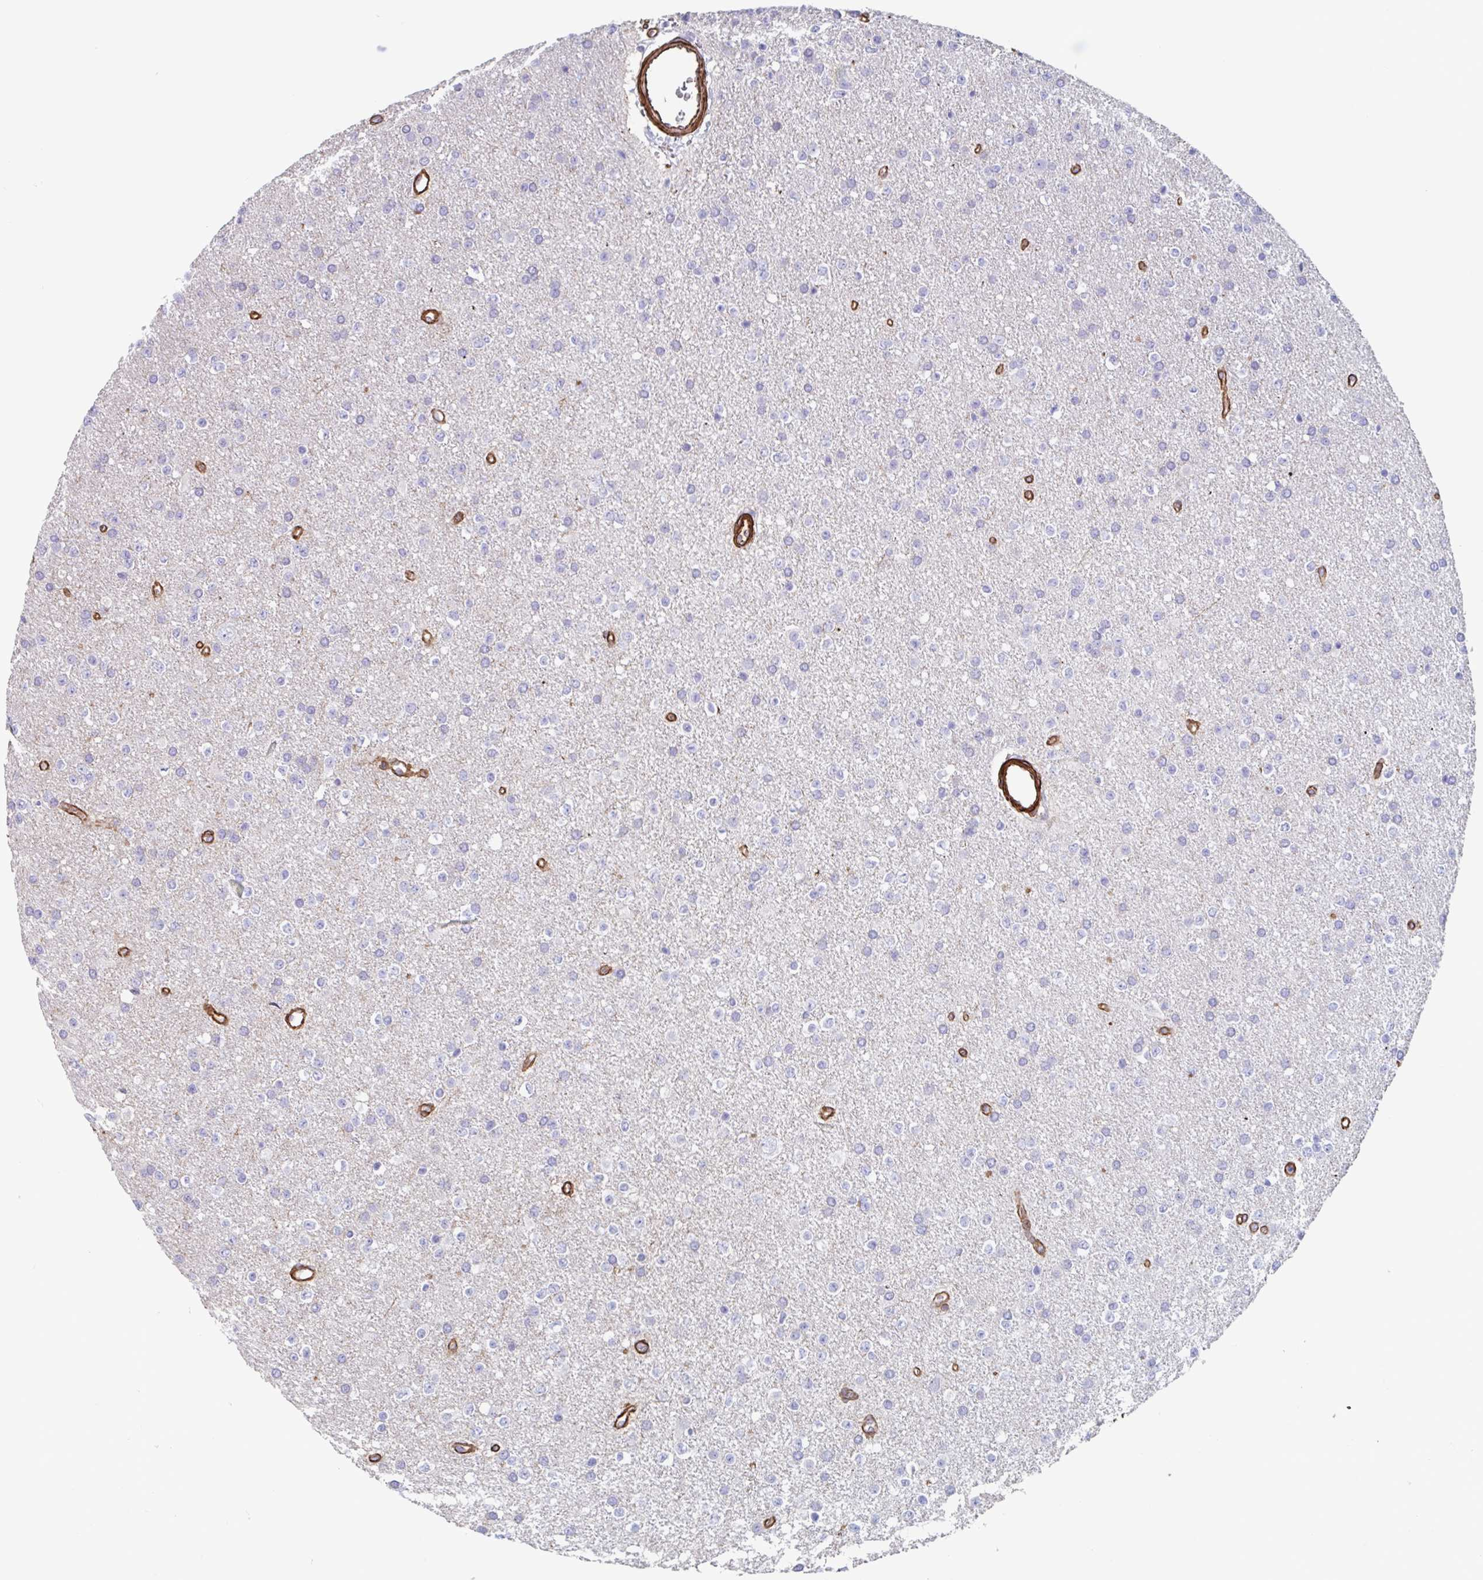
{"staining": {"intensity": "negative", "quantity": "none", "location": "none"}, "tissue": "glioma", "cell_type": "Tumor cells", "image_type": "cancer", "snomed": [{"axis": "morphology", "description": "Glioma, malignant, Low grade"}, {"axis": "topography", "description": "Brain"}], "caption": "An IHC image of glioma is shown. There is no staining in tumor cells of glioma.", "gene": "CITED4", "patient": {"sex": "female", "age": 34}}